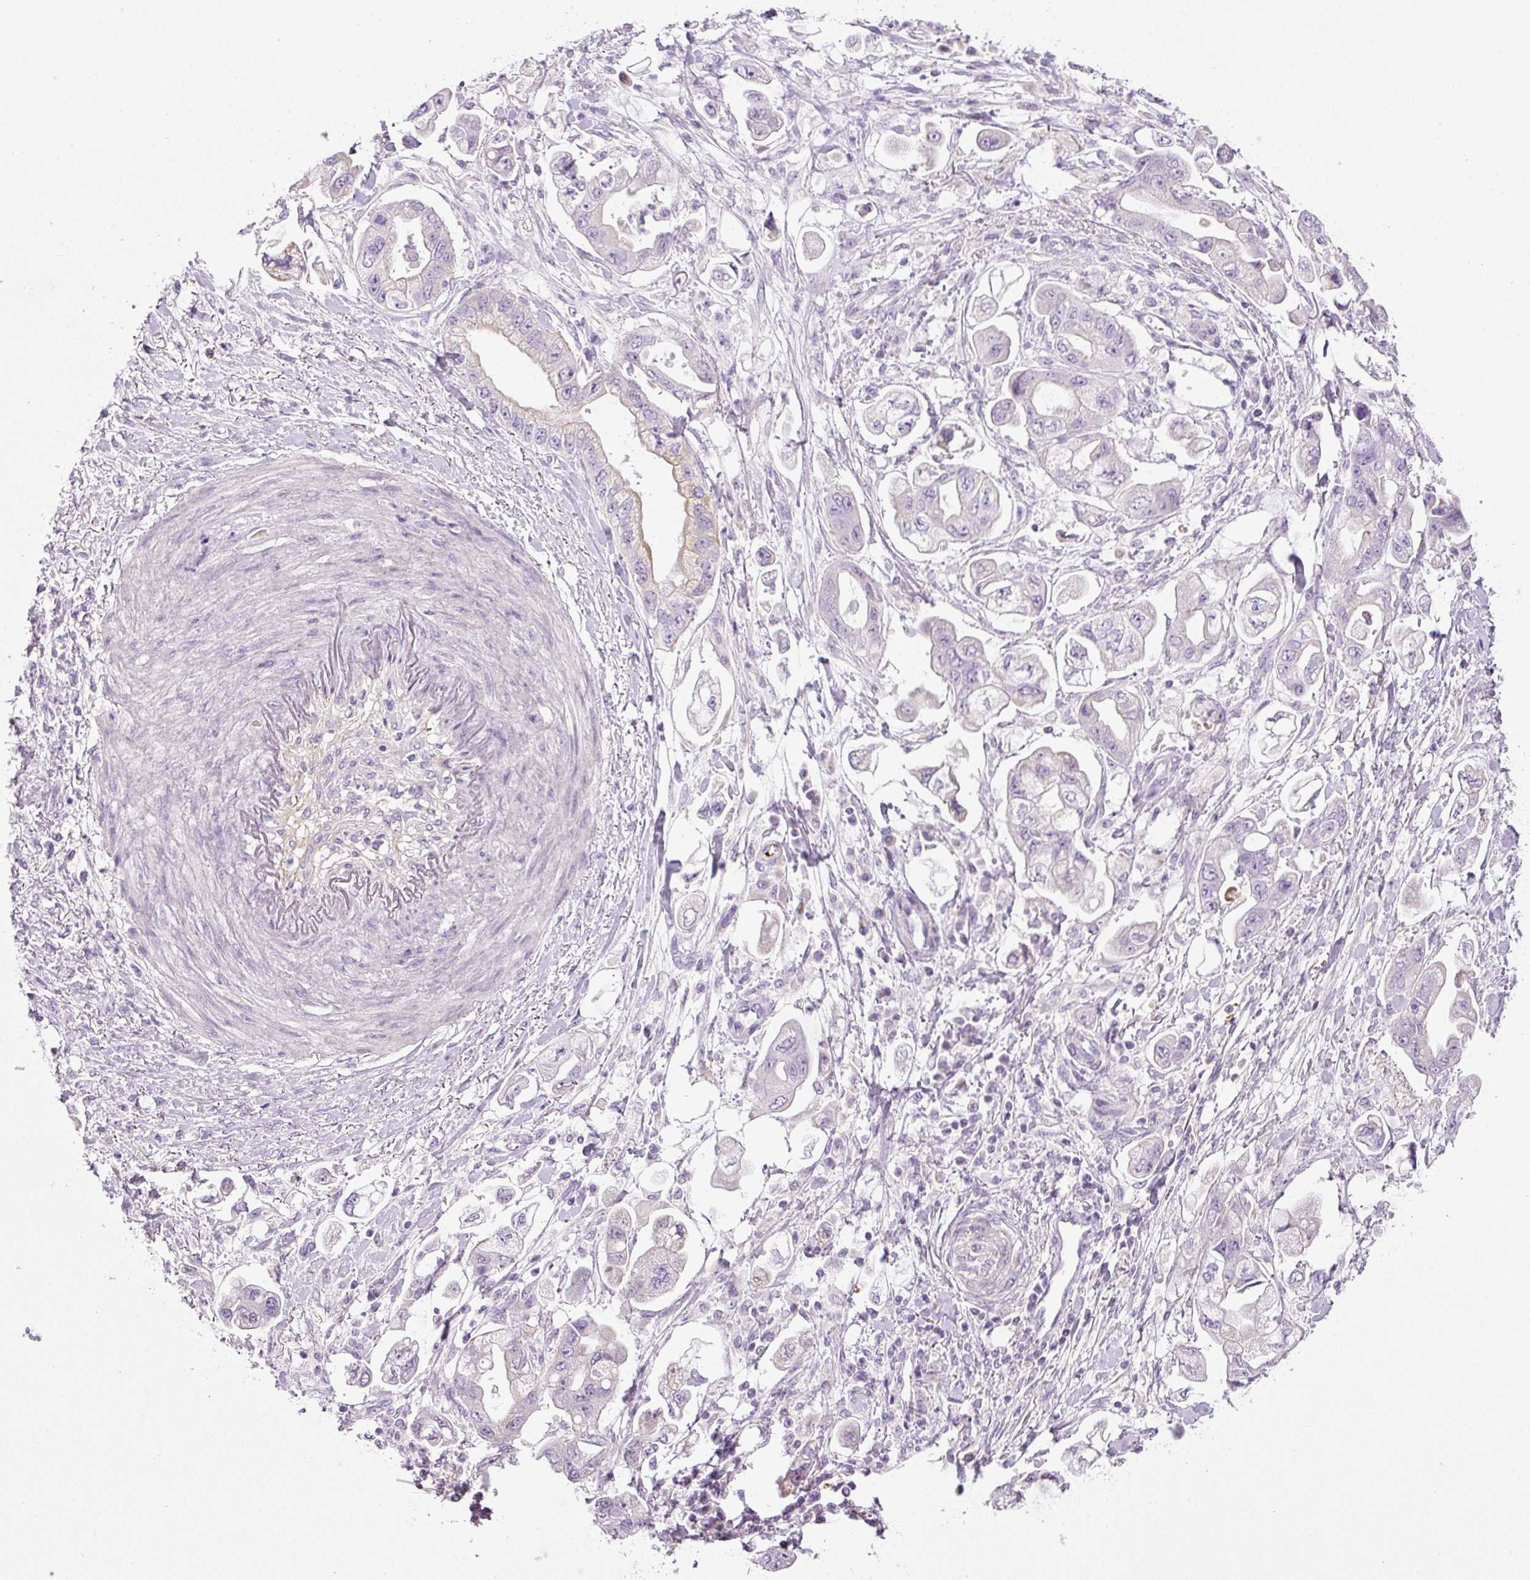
{"staining": {"intensity": "negative", "quantity": "none", "location": "none"}, "tissue": "stomach cancer", "cell_type": "Tumor cells", "image_type": "cancer", "snomed": [{"axis": "morphology", "description": "Adenocarcinoma, NOS"}, {"axis": "topography", "description": "Stomach"}], "caption": "Immunohistochemistry image of human stomach cancer (adenocarcinoma) stained for a protein (brown), which shows no expression in tumor cells.", "gene": "KPNA5", "patient": {"sex": "male", "age": 62}}